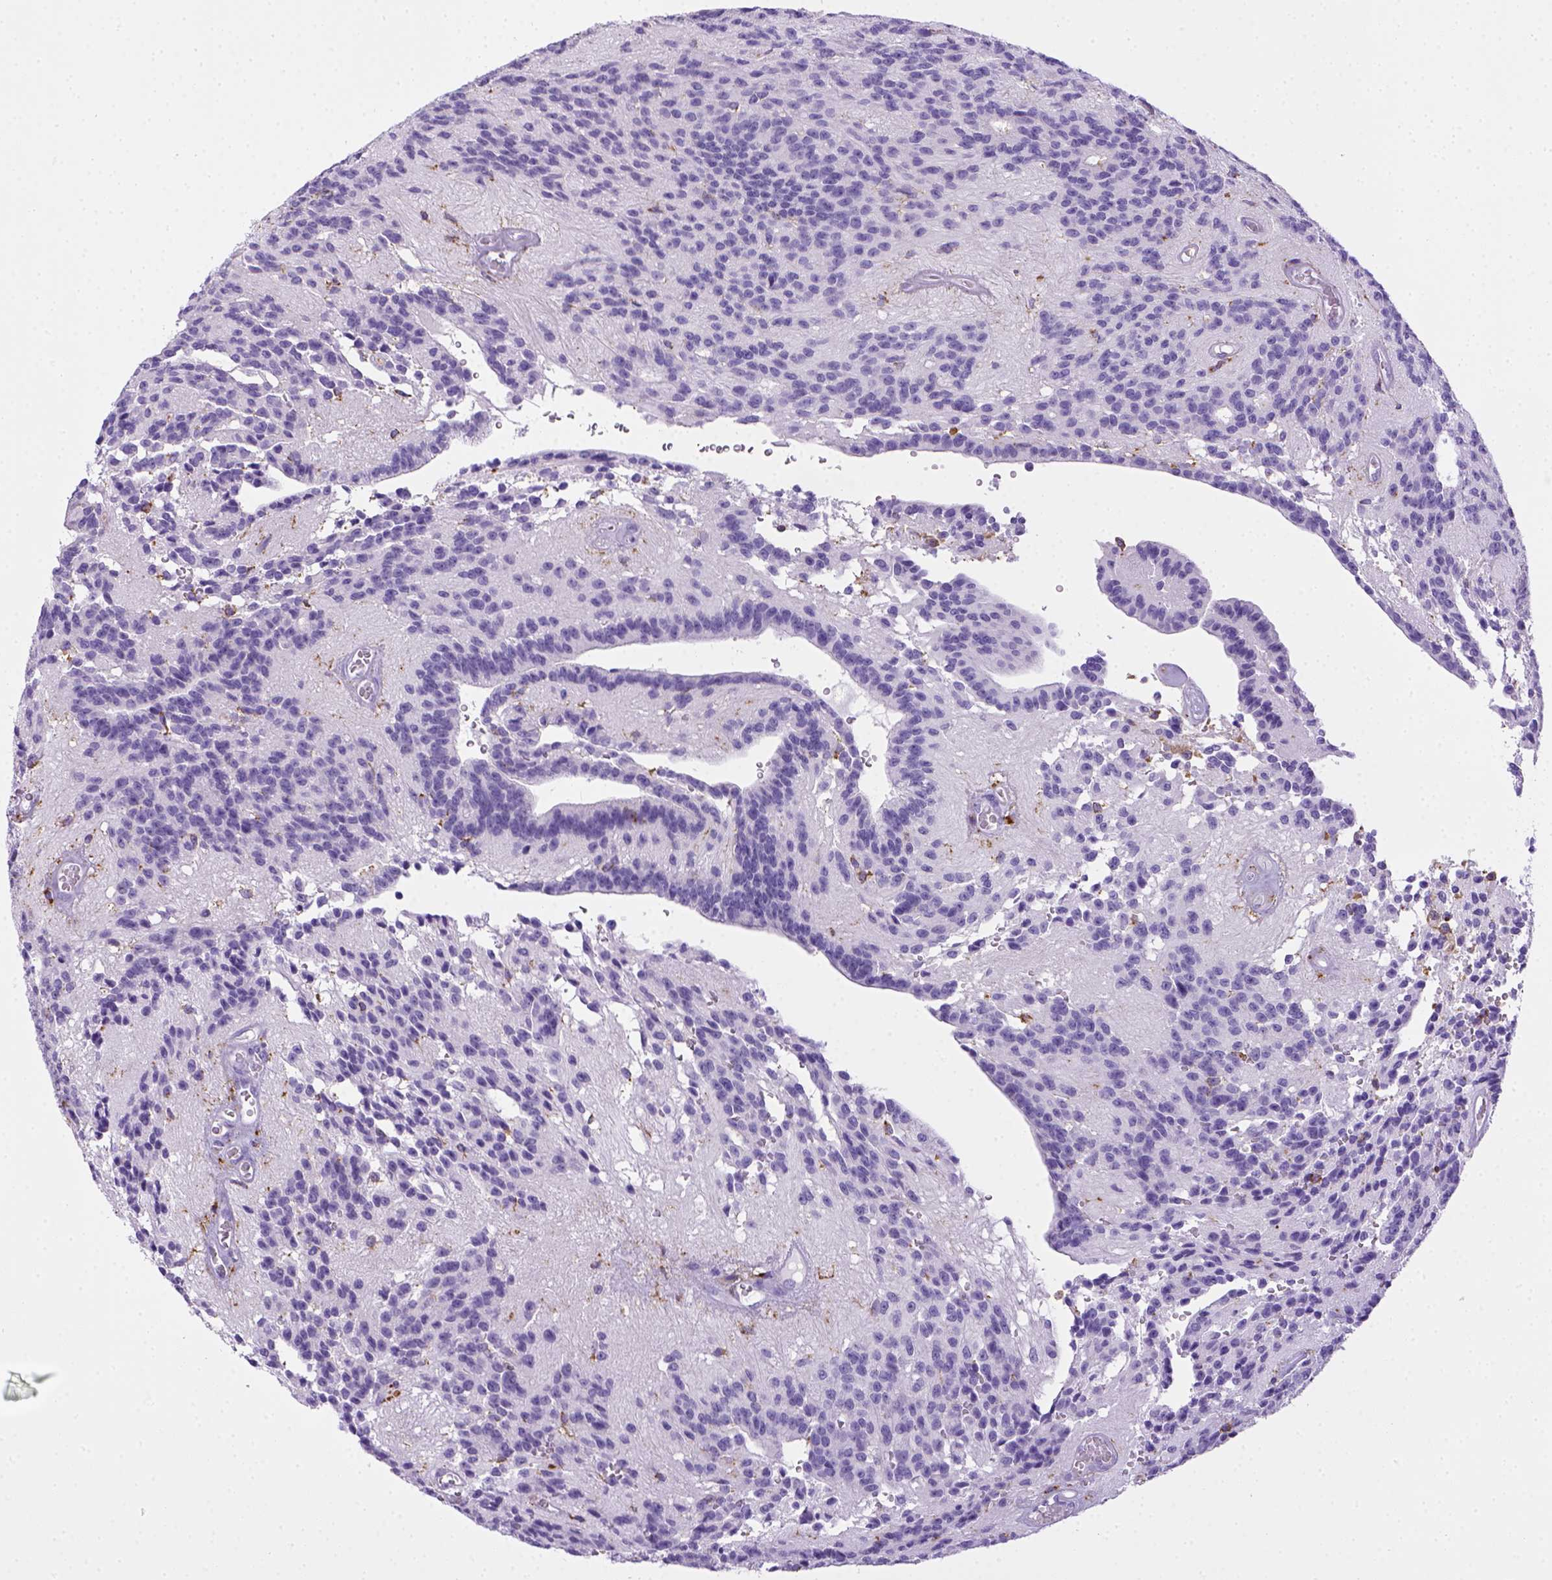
{"staining": {"intensity": "negative", "quantity": "none", "location": "none"}, "tissue": "glioma", "cell_type": "Tumor cells", "image_type": "cancer", "snomed": [{"axis": "morphology", "description": "Glioma, malignant, Low grade"}, {"axis": "topography", "description": "Brain"}], "caption": "Tumor cells are negative for brown protein staining in glioma.", "gene": "CD68", "patient": {"sex": "male", "age": 31}}